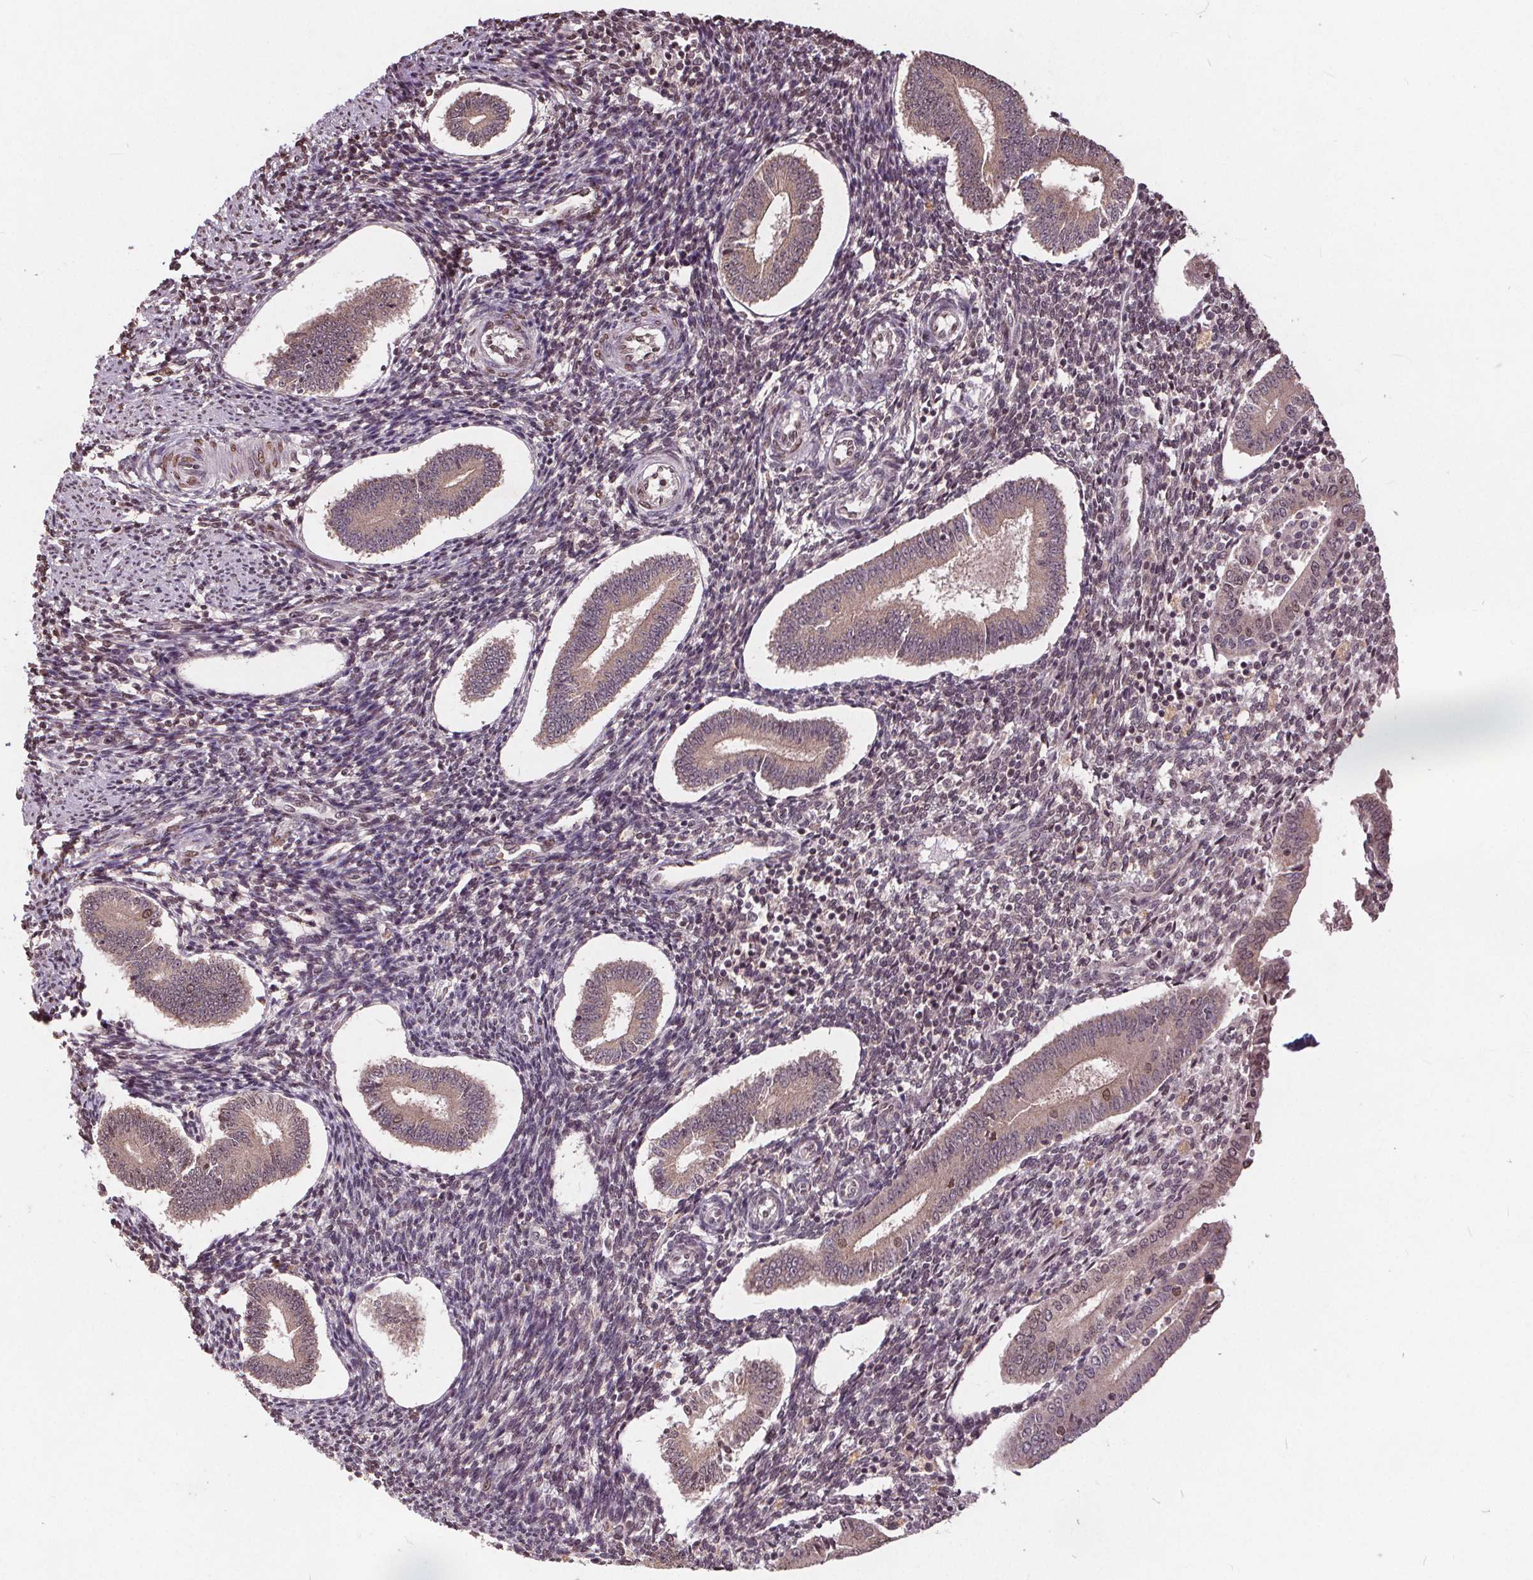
{"staining": {"intensity": "weak", "quantity": "<25%", "location": "nuclear"}, "tissue": "endometrium", "cell_type": "Cells in endometrial stroma", "image_type": "normal", "snomed": [{"axis": "morphology", "description": "Normal tissue, NOS"}, {"axis": "topography", "description": "Endometrium"}], "caption": "A photomicrograph of human endometrium is negative for staining in cells in endometrial stroma. Brightfield microscopy of IHC stained with DAB (3,3'-diaminobenzidine) (brown) and hematoxylin (blue), captured at high magnification.", "gene": "HIF1AN", "patient": {"sex": "female", "age": 40}}